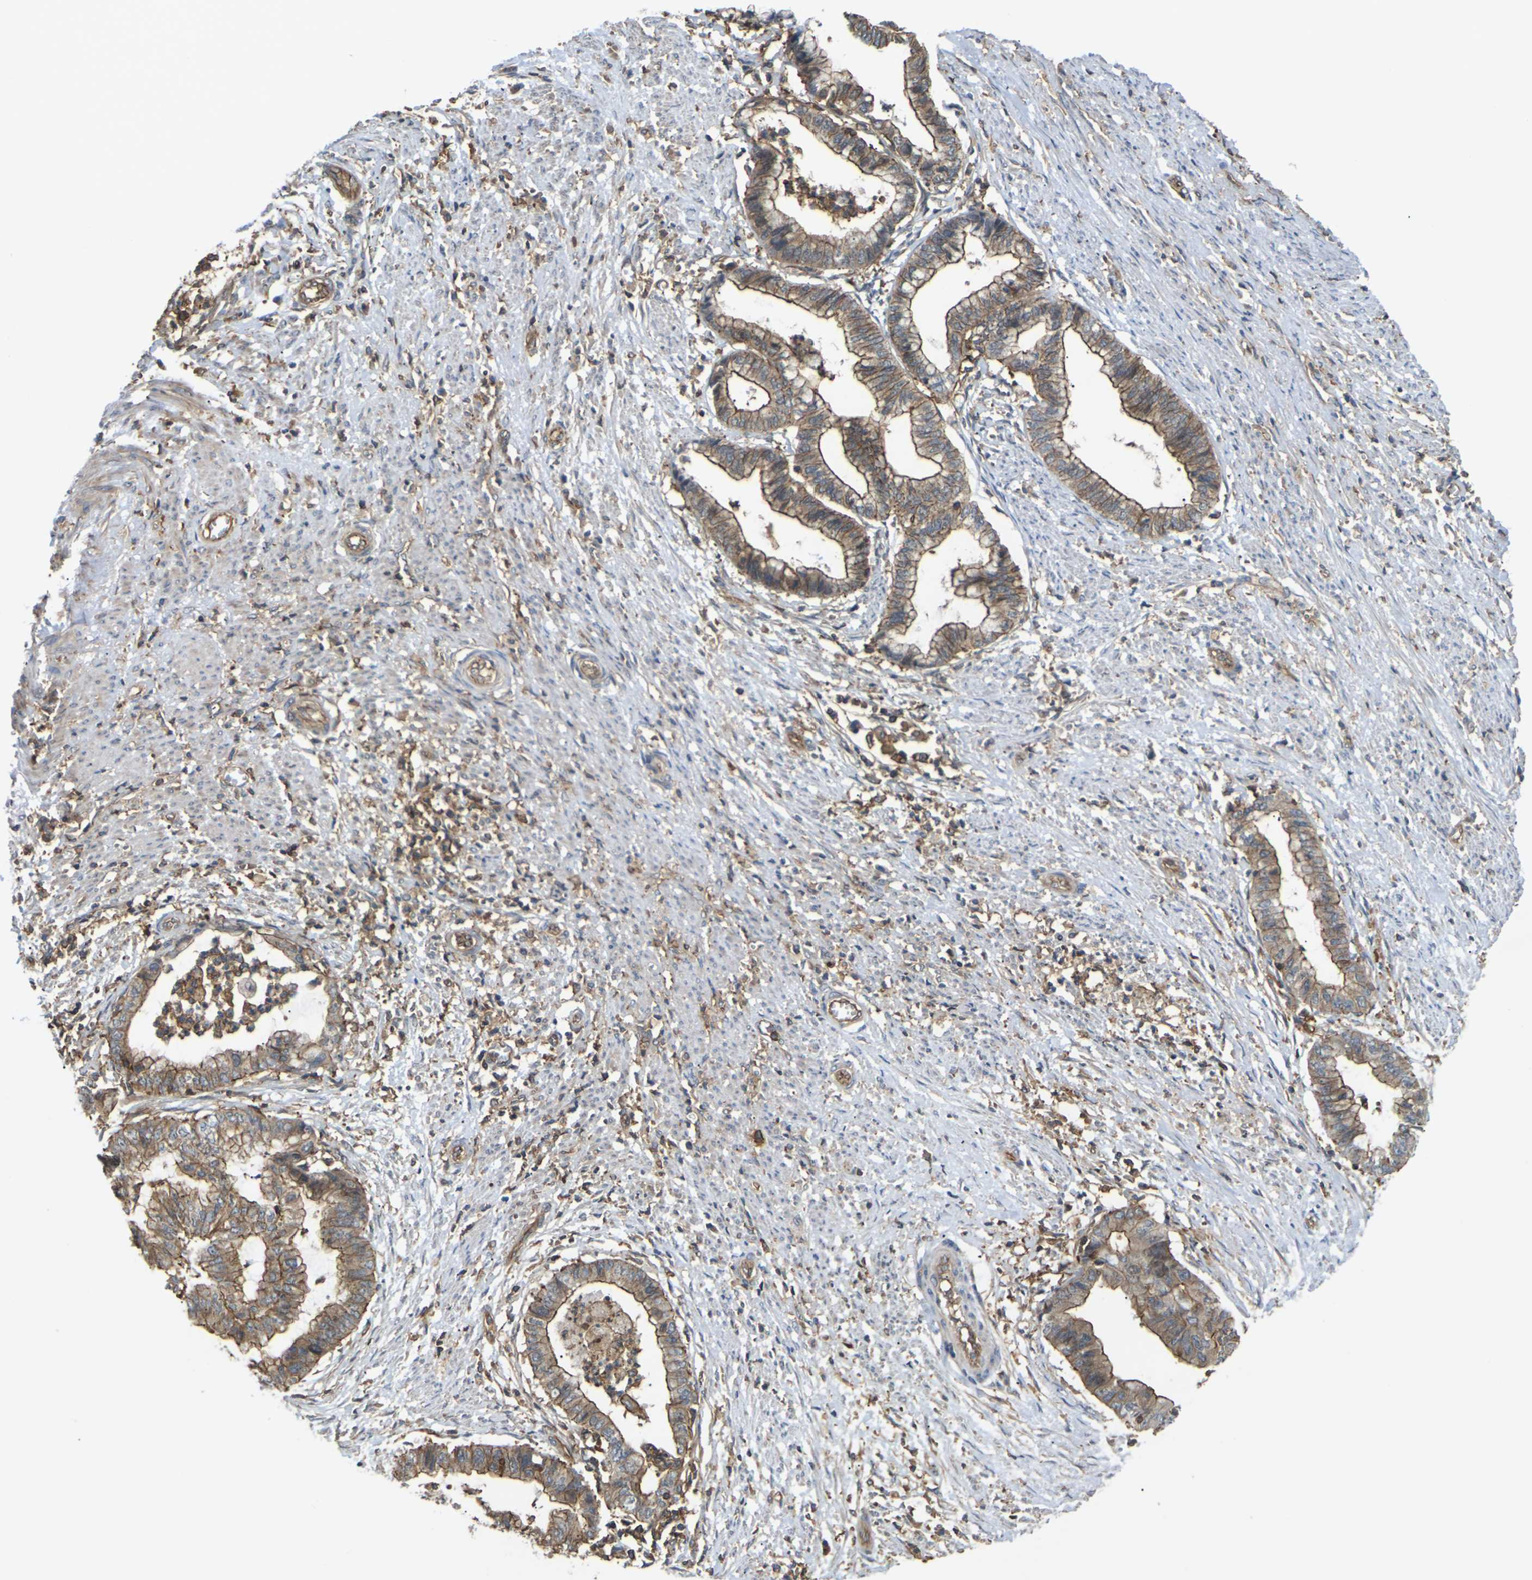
{"staining": {"intensity": "moderate", "quantity": ">75%", "location": "cytoplasmic/membranous"}, "tissue": "endometrial cancer", "cell_type": "Tumor cells", "image_type": "cancer", "snomed": [{"axis": "morphology", "description": "Necrosis, NOS"}, {"axis": "morphology", "description": "Adenocarcinoma, NOS"}, {"axis": "topography", "description": "Endometrium"}], "caption": "Endometrial cancer (adenocarcinoma) was stained to show a protein in brown. There is medium levels of moderate cytoplasmic/membranous expression in approximately >75% of tumor cells. (Stains: DAB in brown, nuclei in blue, Microscopy: brightfield microscopy at high magnification).", "gene": "IQGAP1", "patient": {"sex": "female", "age": 79}}